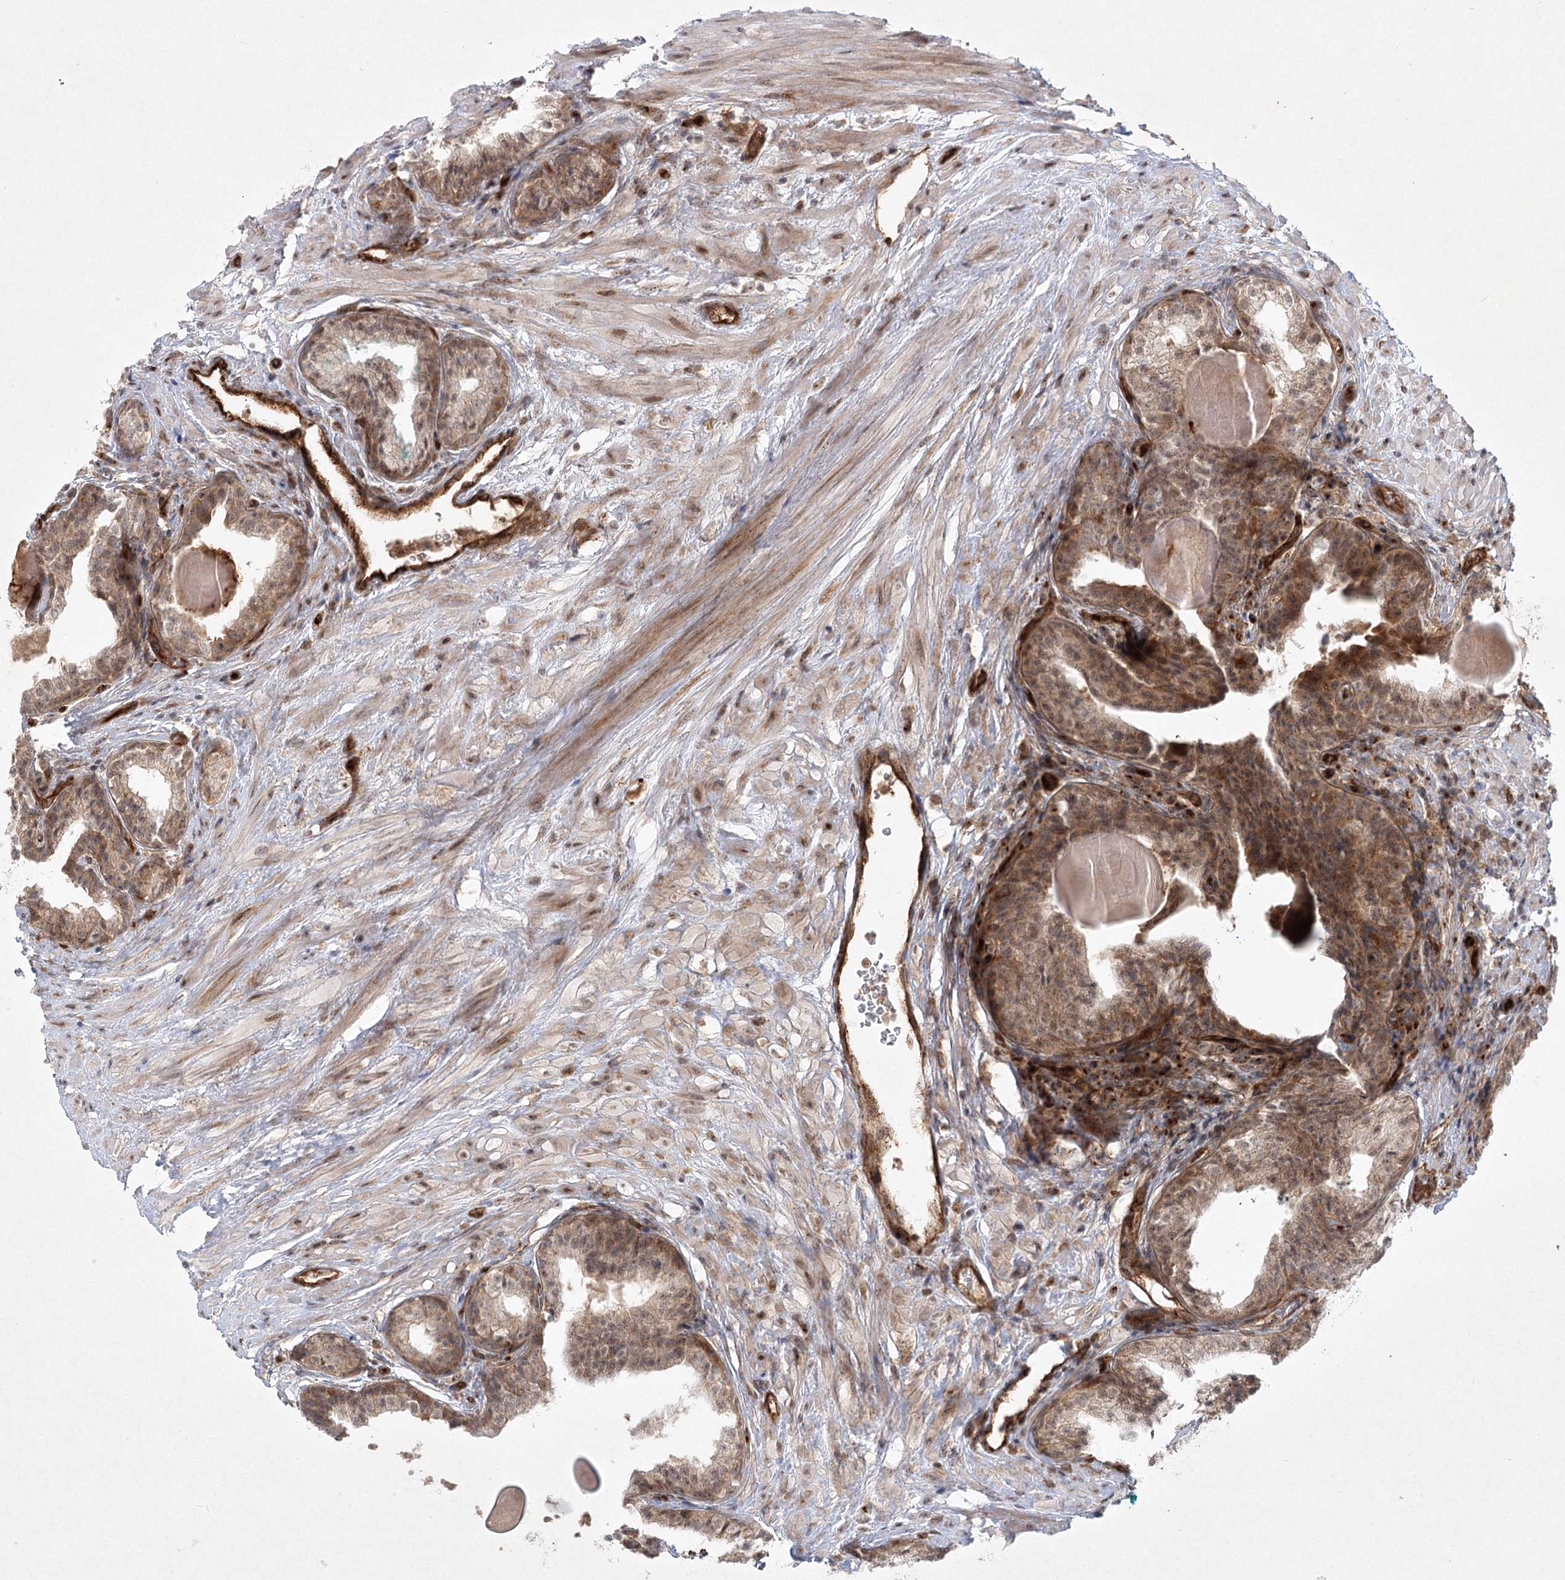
{"staining": {"intensity": "moderate", "quantity": "25%-75%", "location": "cytoplasmic/membranous"}, "tissue": "prostate cancer", "cell_type": "Tumor cells", "image_type": "cancer", "snomed": [{"axis": "morphology", "description": "Adenocarcinoma, High grade"}, {"axis": "topography", "description": "Prostate"}], "caption": "Immunohistochemistry (IHC) of human high-grade adenocarcinoma (prostate) exhibits medium levels of moderate cytoplasmic/membranous staining in about 25%-75% of tumor cells. The staining is performed using DAB brown chromogen to label protein expression. The nuclei are counter-stained blue using hematoxylin.", "gene": "ARHGAP31", "patient": {"sex": "male", "age": 56}}